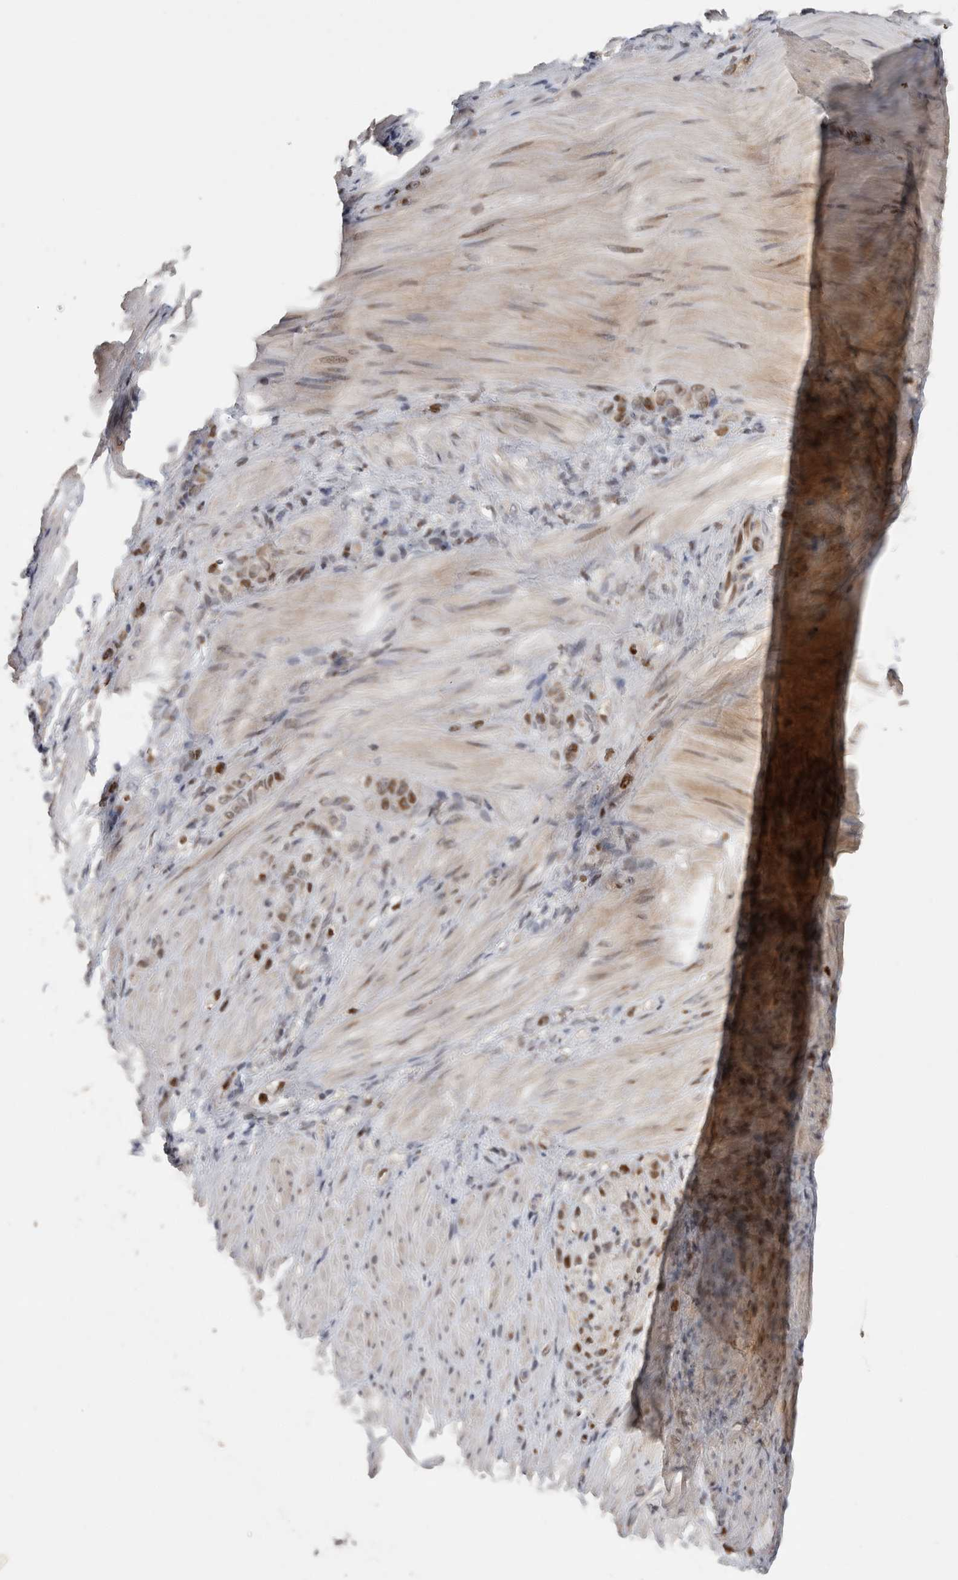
{"staining": {"intensity": "moderate", "quantity": "25%-75%", "location": "nuclear"}, "tissue": "stomach cancer", "cell_type": "Tumor cells", "image_type": "cancer", "snomed": [{"axis": "morphology", "description": "Normal tissue, NOS"}, {"axis": "morphology", "description": "Adenocarcinoma, NOS"}, {"axis": "topography", "description": "Stomach"}], "caption": "Immunohistochemical staining of adenocarcinoma (stomach) demonstrates medium levels of moderate nuclear expression in about 25%-75% of tumor cells. The staining is performed using DAB brown chromogen to label protein expression. The nuclei are counter-stained blue using hematoxylin.", "gene": "C8orf58", "patient": {"sex": "male", "age": 82}}